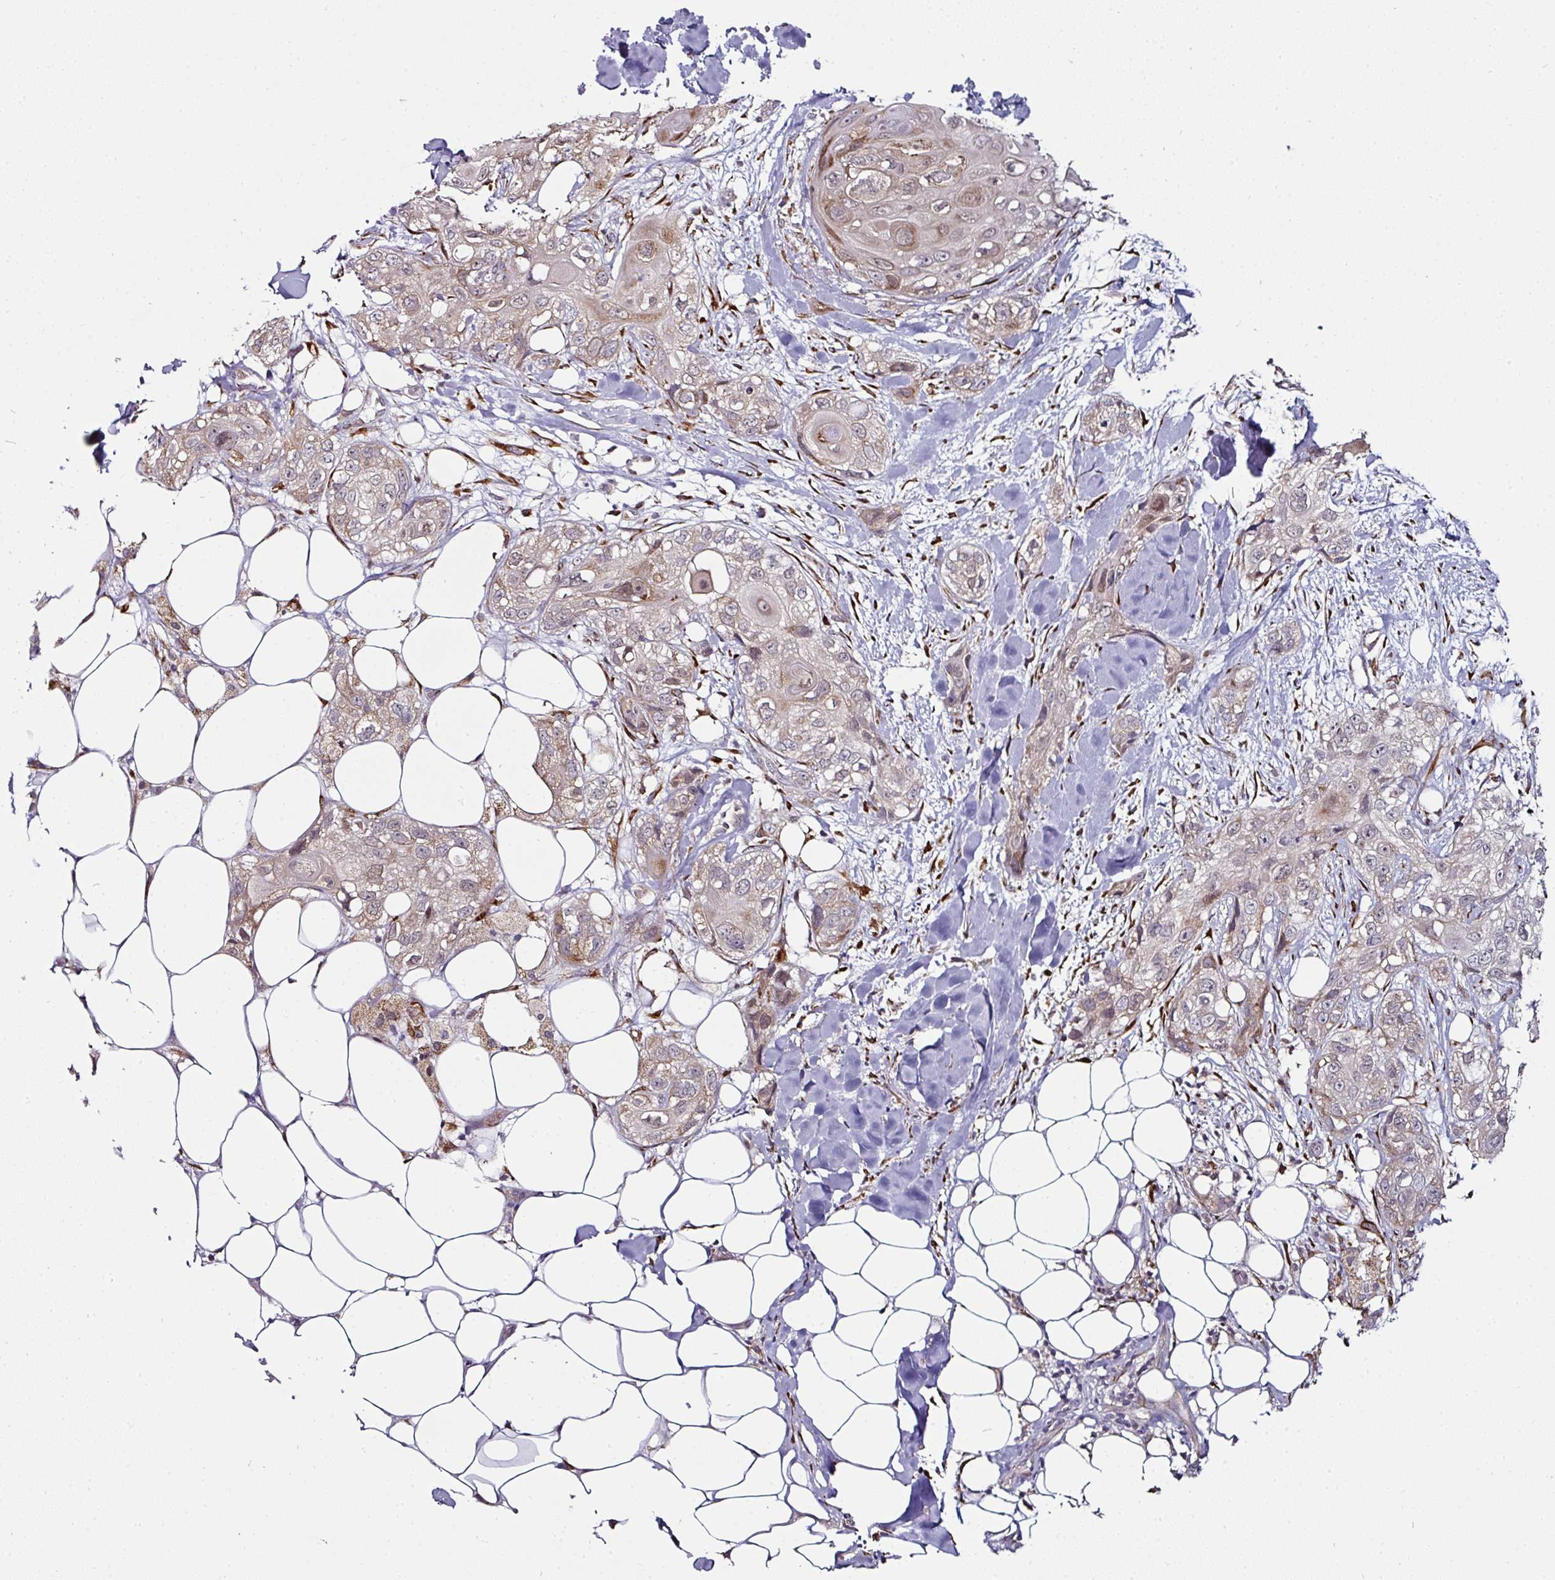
{"staining": {"intensity": "weak", "quantity": "<25%", "location": "cytoplasmic/membranous"}, "tissue": "skin cancer", "cell_type": "Tumor cells", "image_type": "cancer", "snomed": [{"axis": "morphology", "description": "Normal tissue, NOS"}, {"axis": "morphology", "description": "Squamous cell carcinoma, NOS"}, {"axis": "topography", "description": "Skin"}], "caption": "Immunohistochemistry micrograph of skin squamous cell carcinoma stained for a protein (brown), which reveals no expression in tumor cells. (Stains: DAB immunohistochemistry with hematoxylin counter stain, Microscopy: brightfield microscopy at high magnification).", "gene": "APOLD1", "patient": {"sex": "male", "age": 72}}